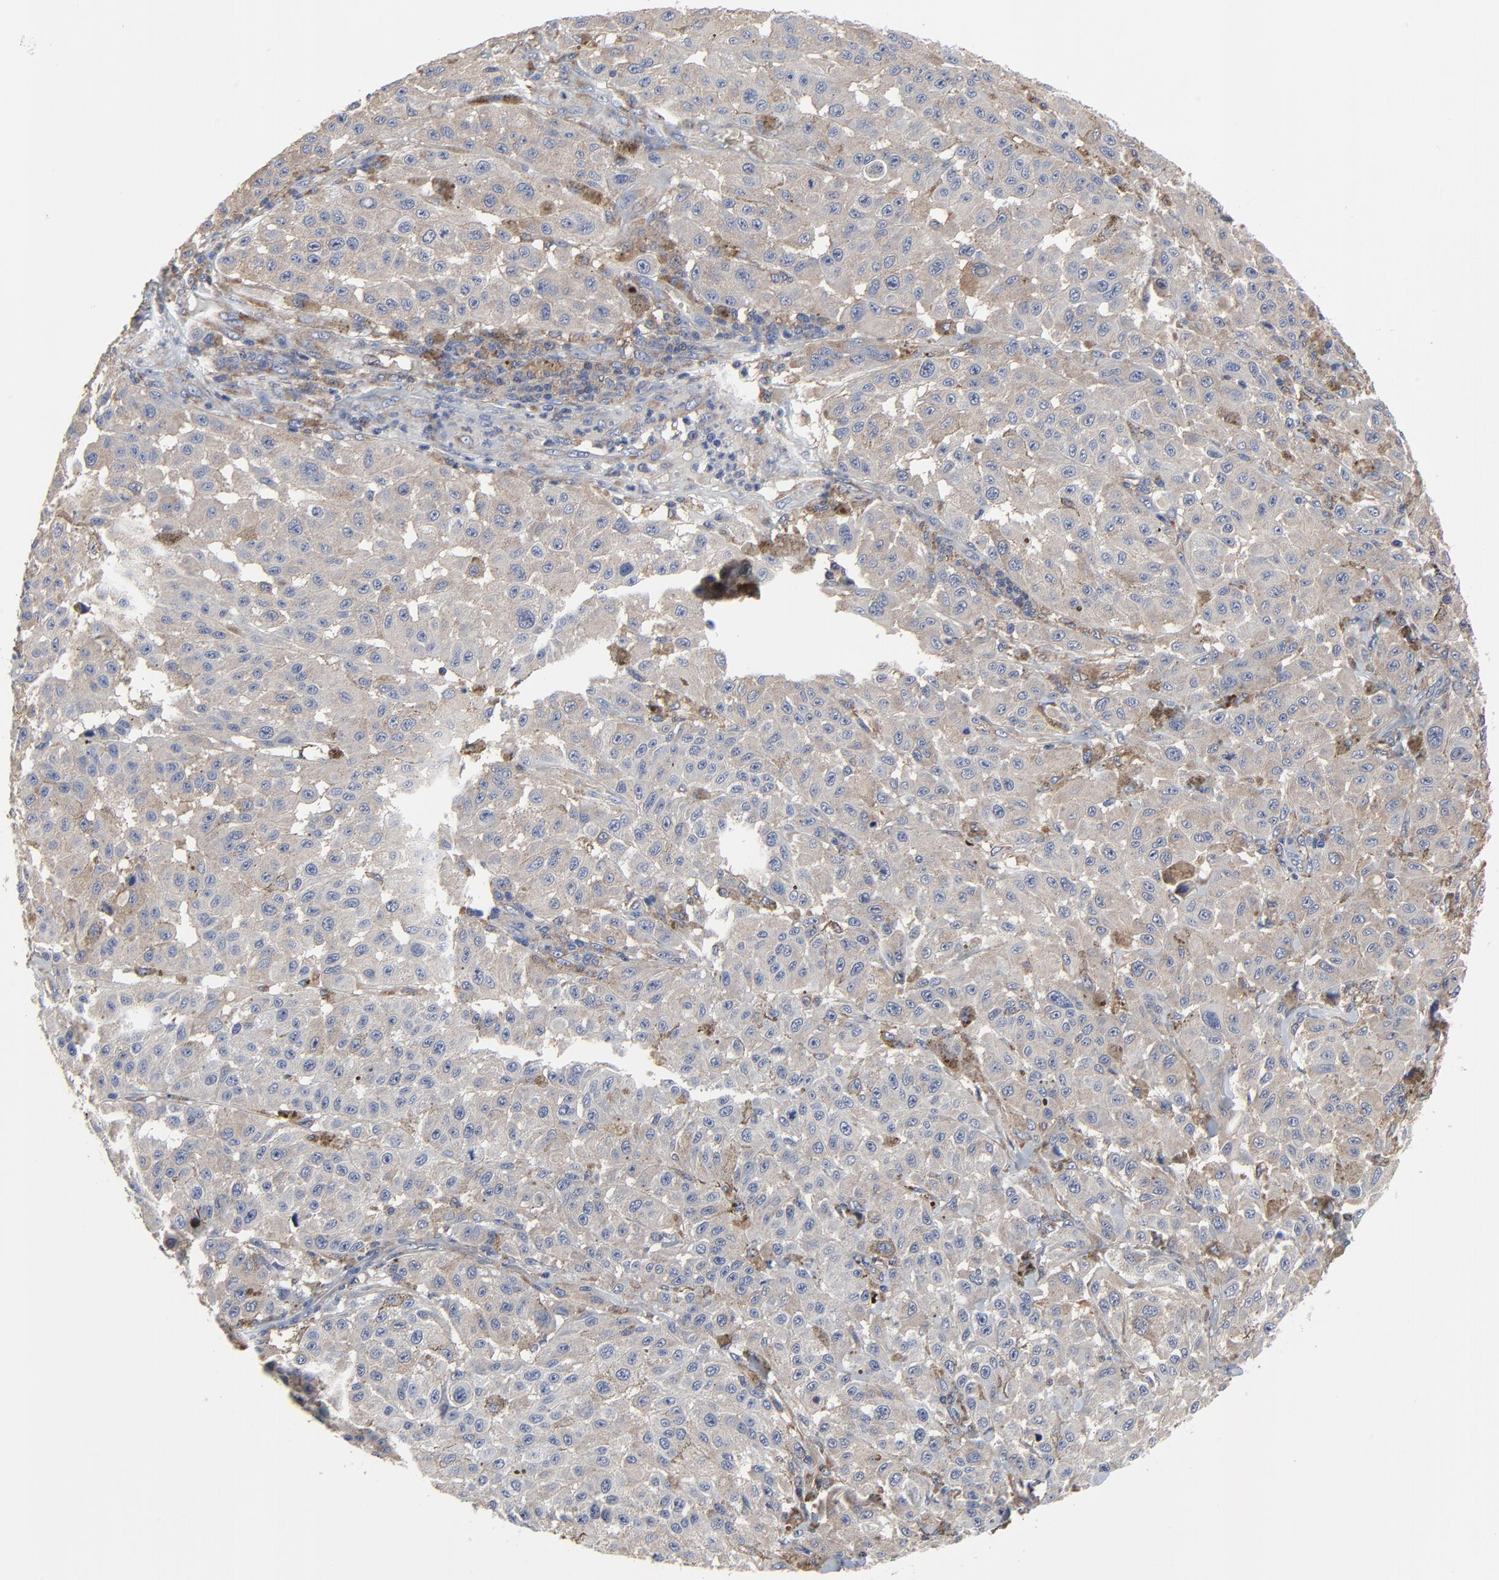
{"staining": {"intensity": "weak", "quantity": ">75%", "location": "cytoplasmic/membranous"}, "tissue": "melanoma", "cell_type": "Tumor cells", "image_type": "cancer", "snomed": [{"axis": "morphology", "description": "Malignant melanoma, NOS"}, {"axis": "topography", "description": "Skin"}], "caption": "Immunohistochemistry (IHC) photomicrograph of melanoma stained for a protein (brown), which exhibits low levels of weak cytoplasmic/membranous positivity in approximately >75% of tumor cells.", "gene": "NXF3", "patient": {"sex": "female", "age": 64}}